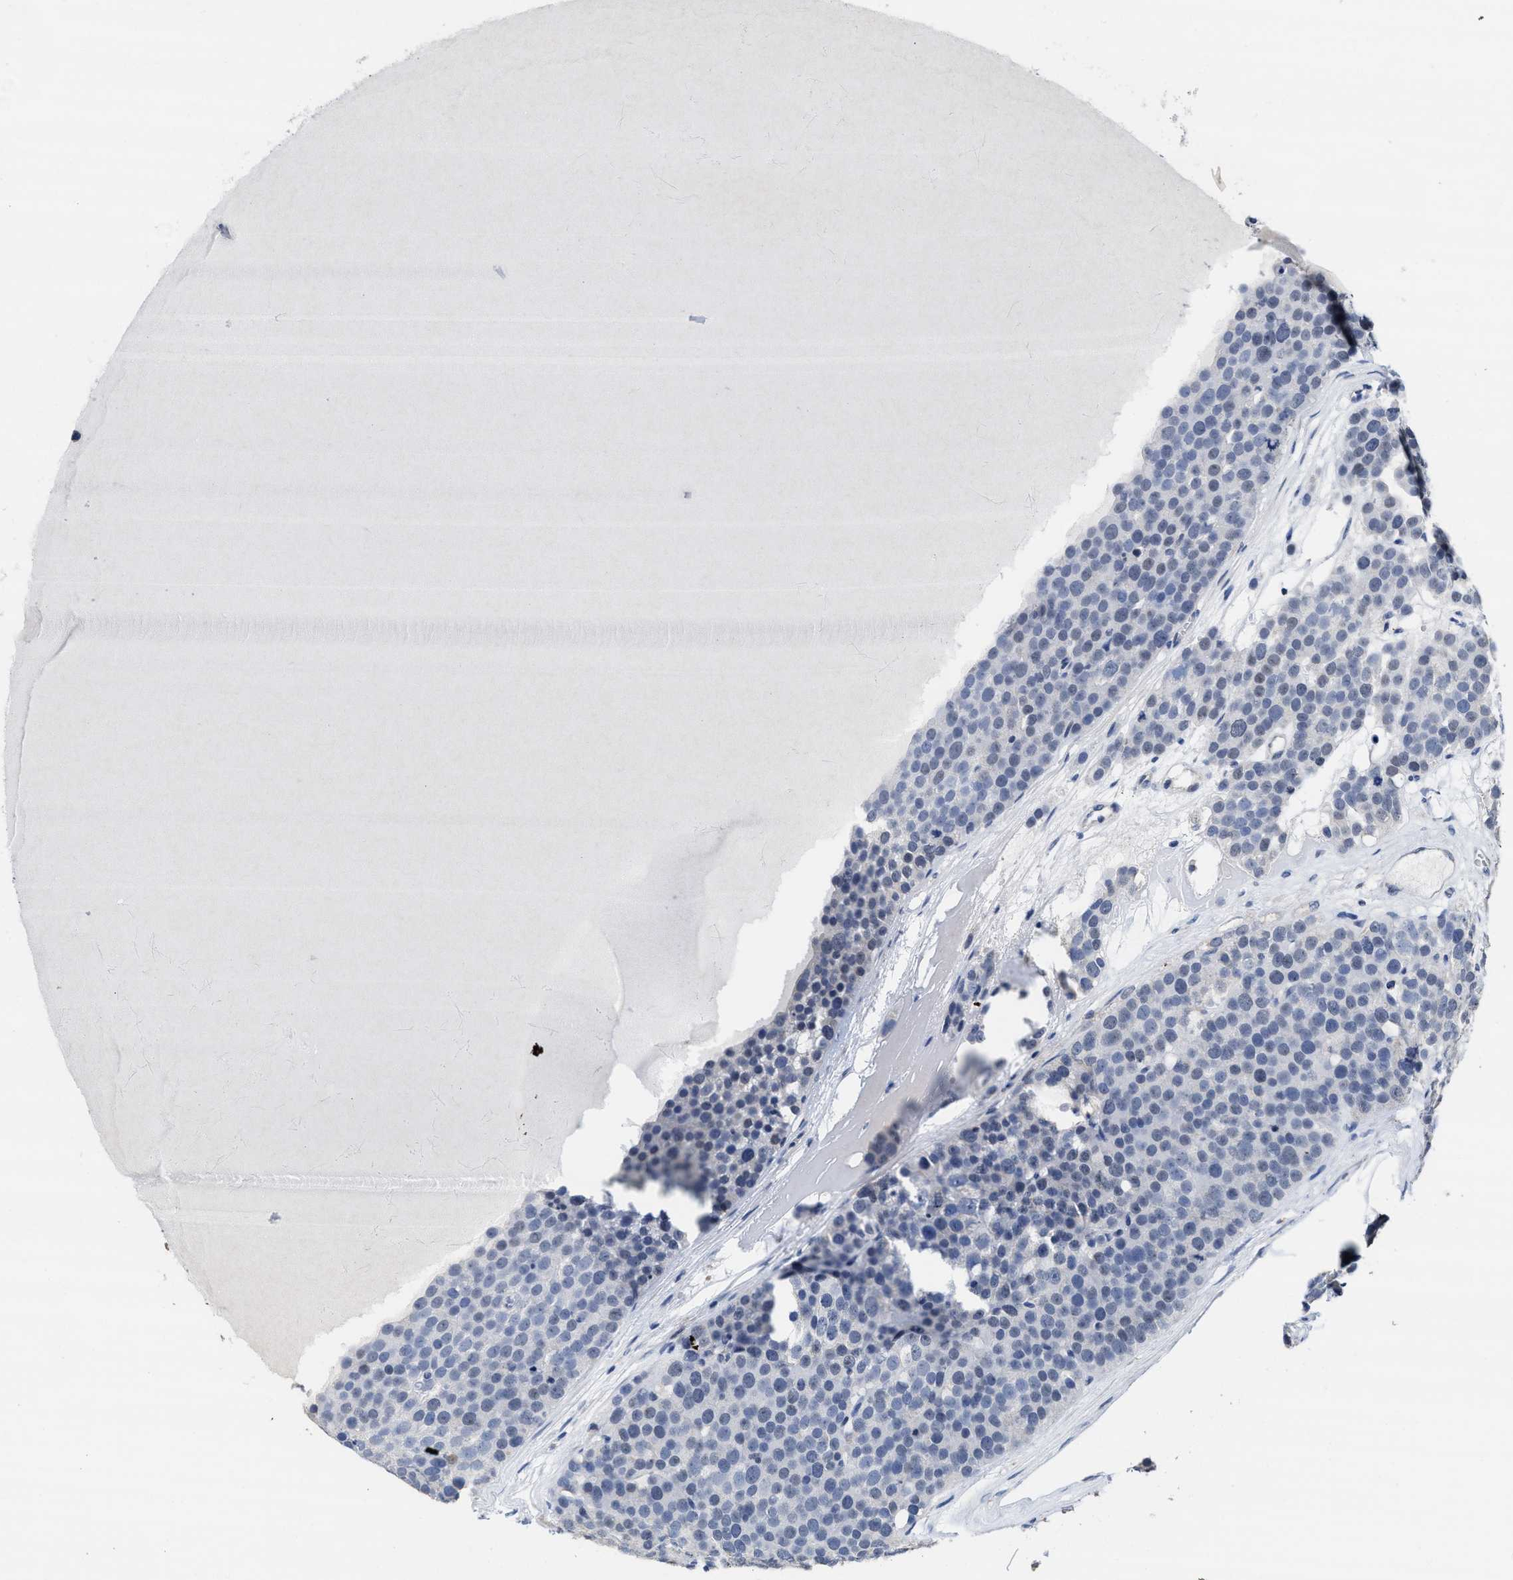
{"staining": {"intensity": "negative", "quantity": "none", "location": "none"}, "tissue": "testis cancer", "cell_type": "Tumor cells", "image_type": "cancer", "snomed": [{"axis": "morphology", "description": "Seminoma, NOS"}, {"axis": "topography", "description": "Testis"}], "caption": "Immunohistochemistry image of neoplastic tissue: testis seminoma stained with DAB (3,3'-diaminobenzidine) demonstrates no significant protein positivity in tumor cells.", "gene": "ZFAT", "patient": {"sex": "male", "age": 71}}